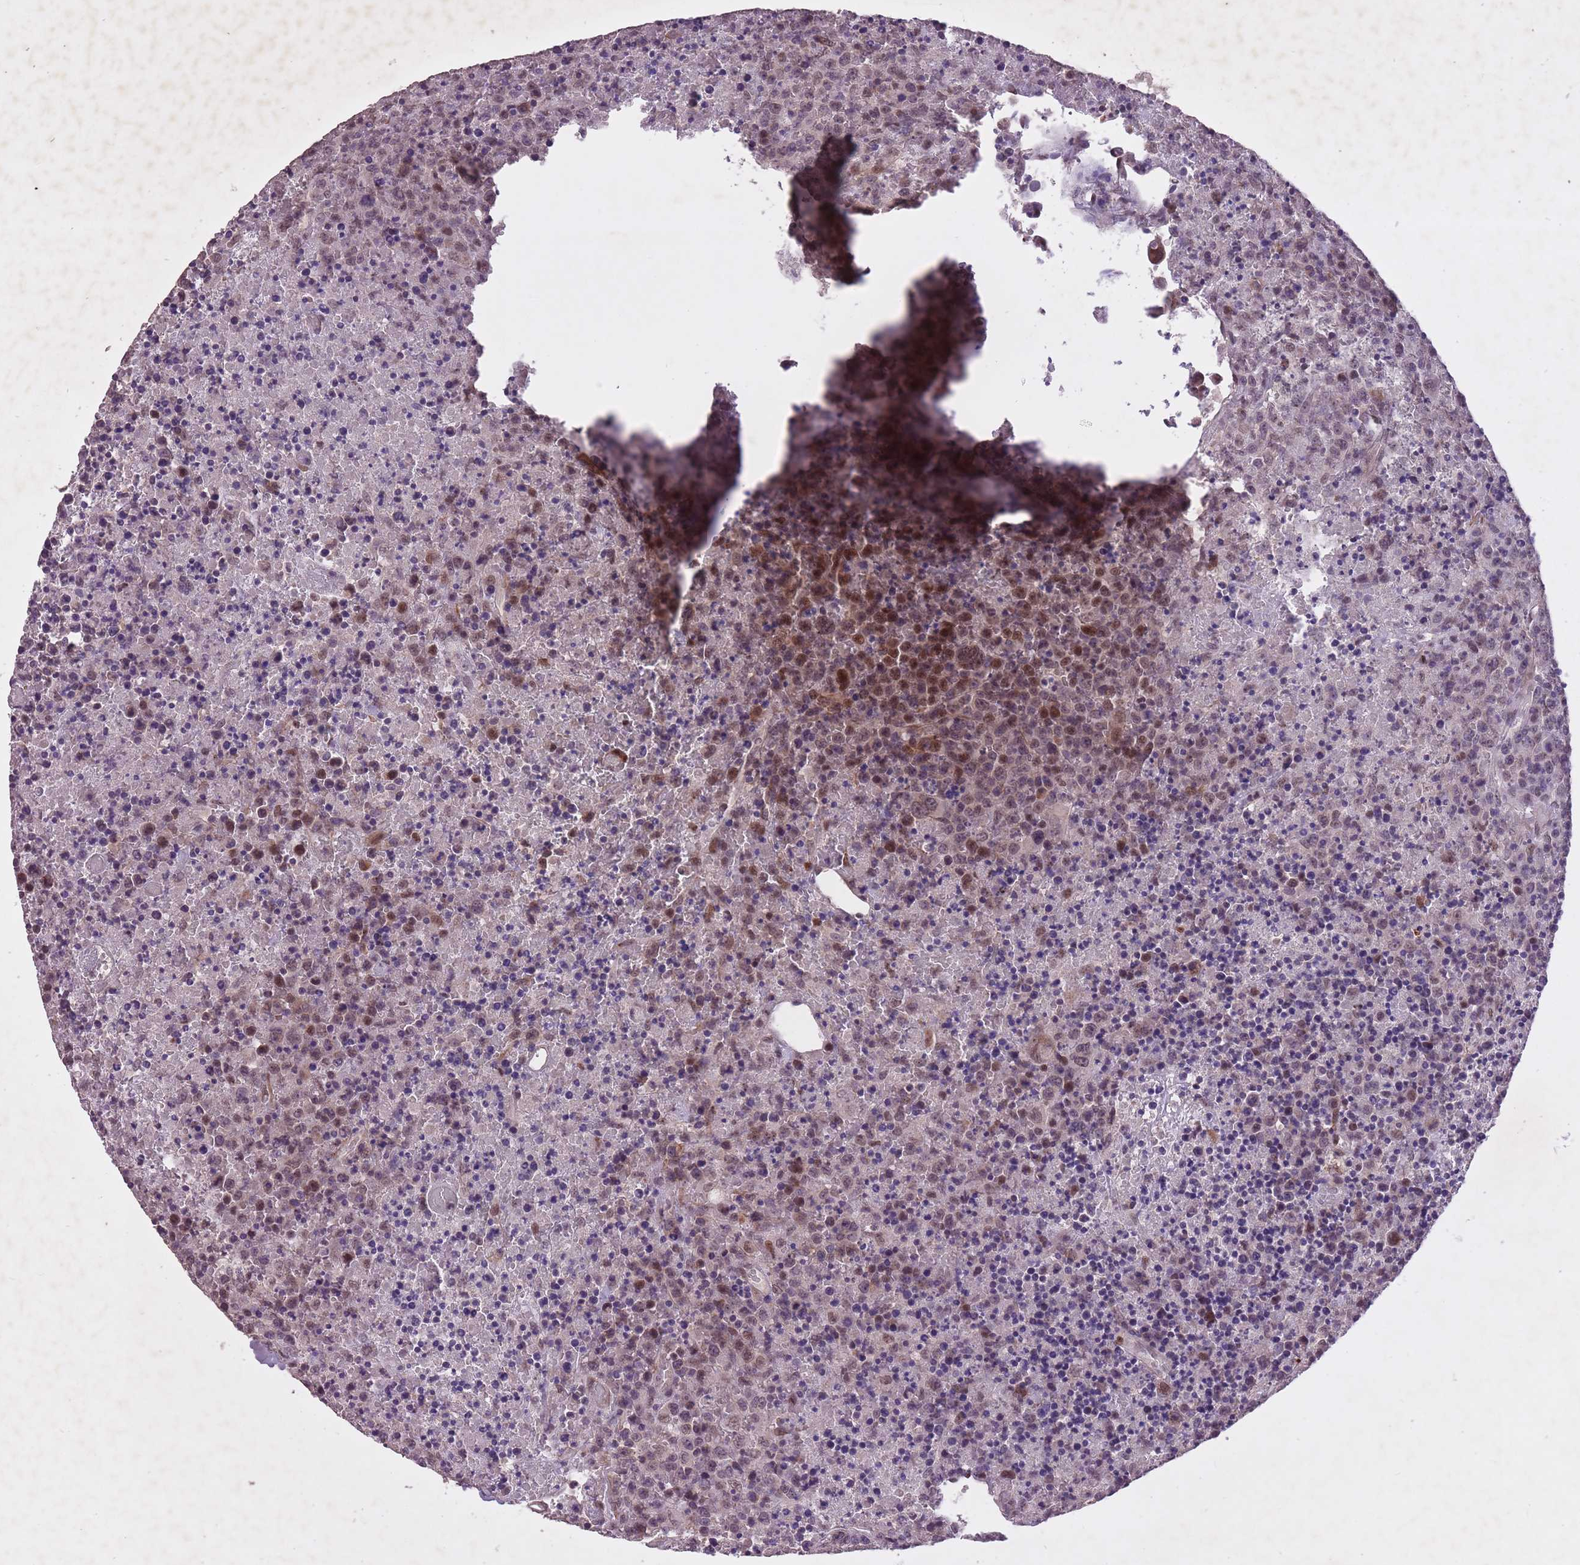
{"staining": {"intensity": "moderate", "quantity": "25%-75%", "location": "nuclear"}, "tissue": "lymphoma", "cell_type": "Tumor cells", "image_type": "cancer", "snomed": [{"axis": "morphology", "description": "Malignant lymphoma, non-Hodgkin's type, High grade"}, {"axis": "topography", "description": "Lymph node"}], "caption": "Lymphoma tissue shows moderate nuclear staining in approximately 25%-75% of tumor cells", "gene": "CBX6", "patient": {"sex": "male", "age": 16}}